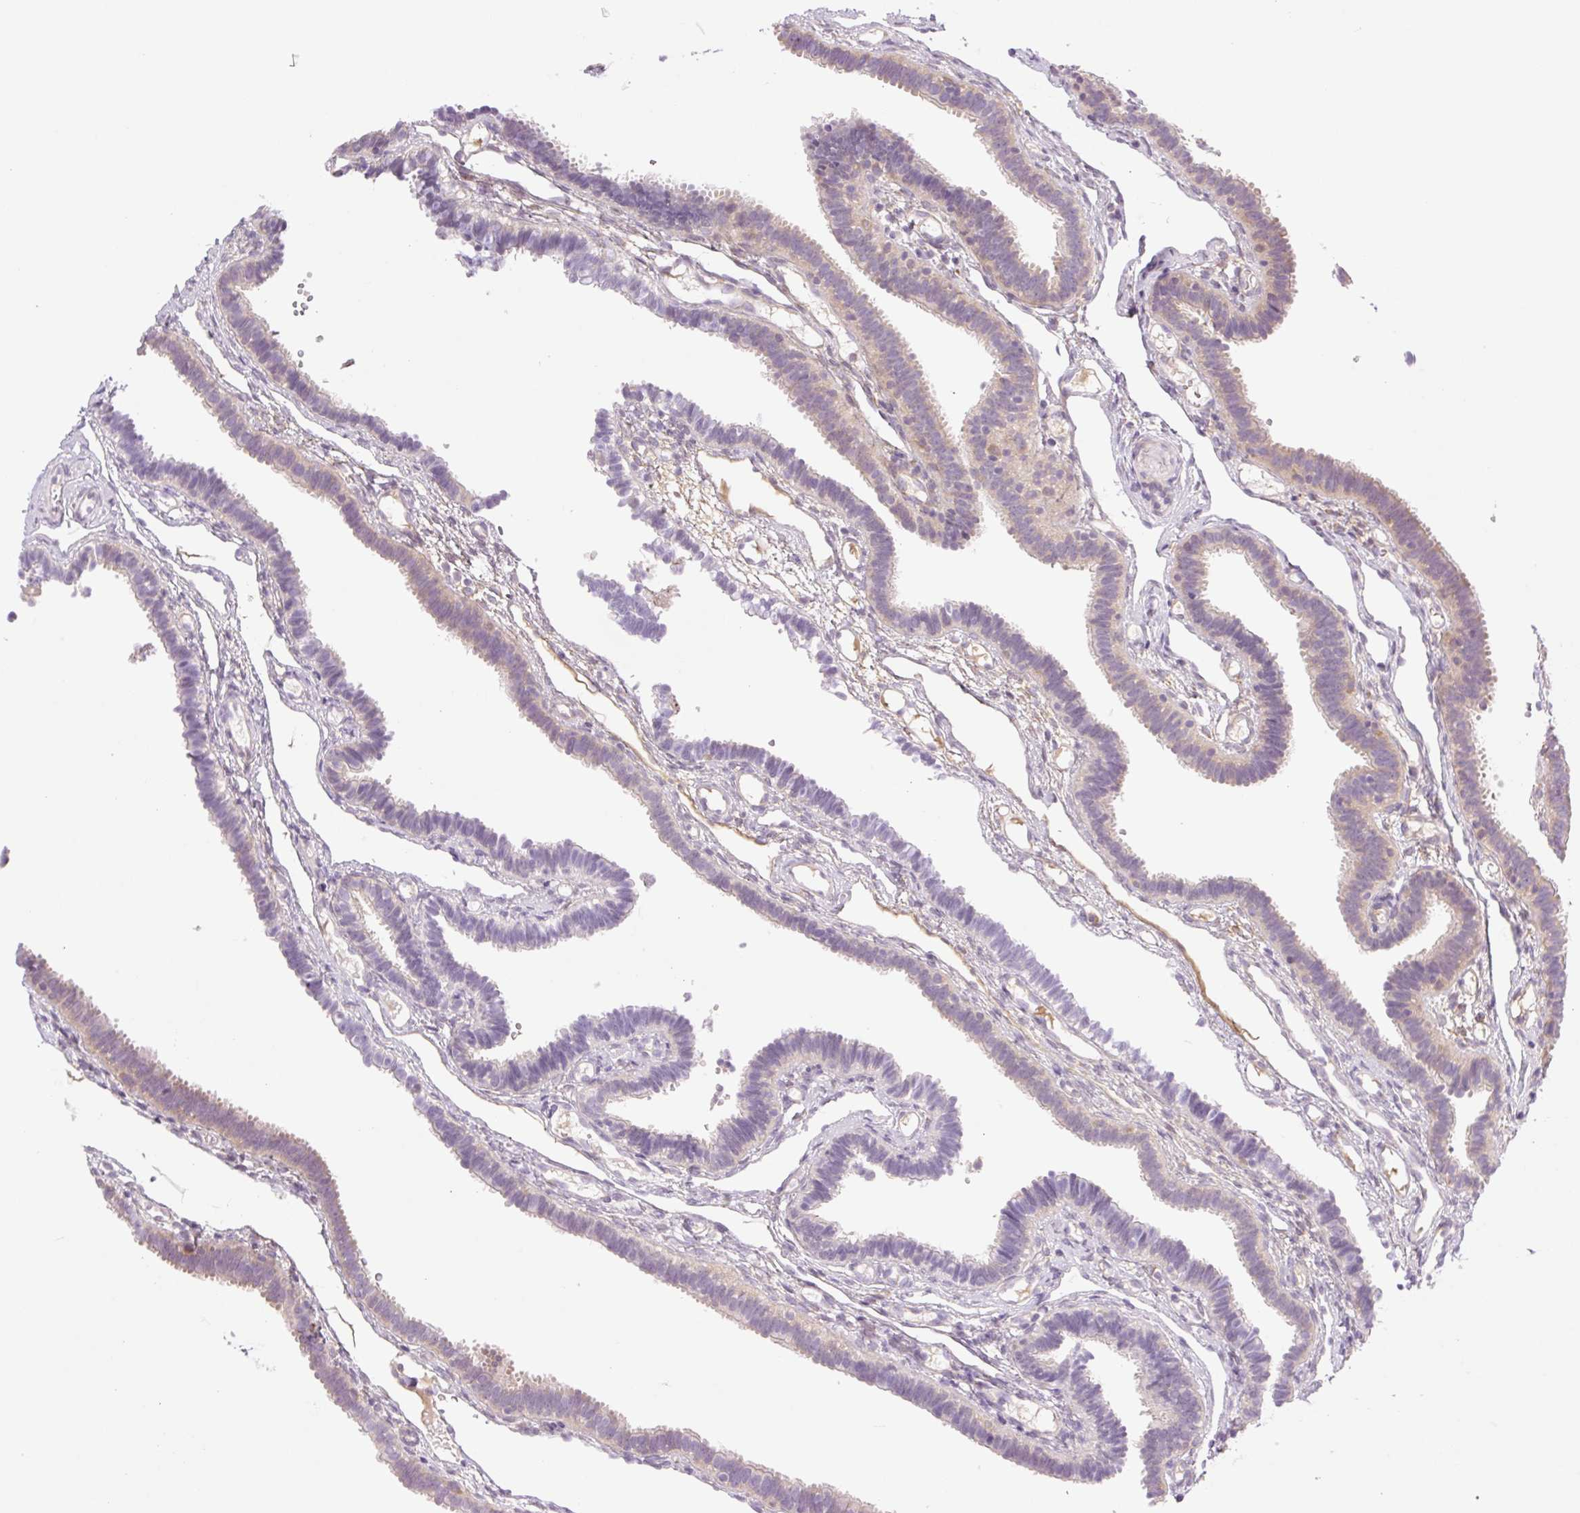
{"staining": {"intensity": "weak", "quantity": "25%-75%", "location": "cytoplasmic/membranous"}, "tissue": "fallopian tube", "cell_type": "Glandular cells", "image_type": "normal", "snomed": [{"axis": "morphology", "description": "Normal tissue, NOS"}, {"axis": "topography", "description": "Fallopian tube"}], "caption": "A photomicrograph showing weak cytoplasmic/membranous expression in about 25%-75% of glandular cells in unremarkable fallopian tube, as visualized by brown immunohistochemical staining.", "gene": "COL5A1", "patient": {"sex": "female", "age": 37}}